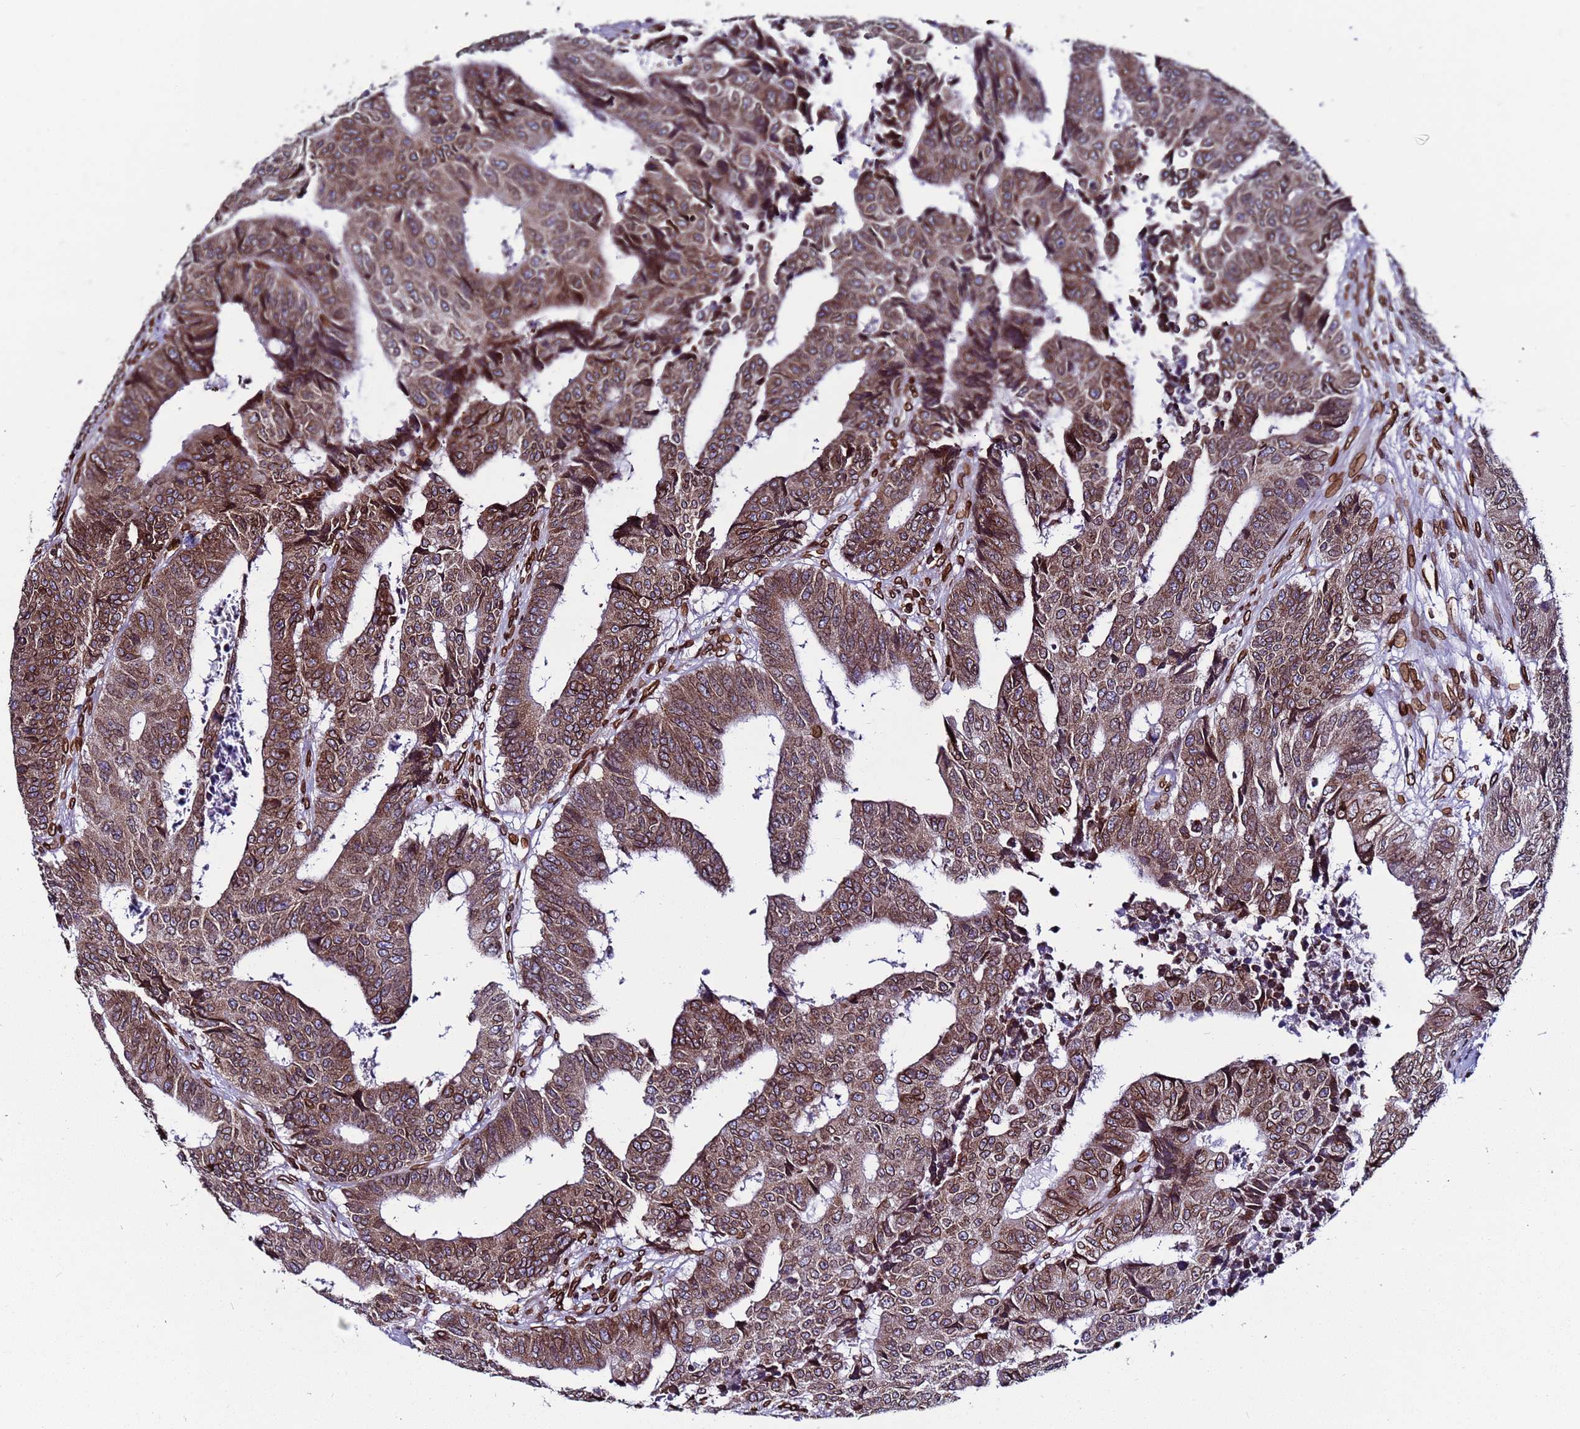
{"staining": {"intensity": "moderate", "quantity": ">75%", "location": "cytoplasmic/membranous,nuclear"}, "tissue": "colorectal cancer", "cell_type": "Tumor cells", "image_type": "cancer", "snomed": [{"axis": "morphology", "description": "Adenocarcinoma, NOS"}, {"axis": "topography", "description": "Rectum"}], "caption": "Adenocarcinoma (colorectal) stained for a protein displays moderate cytoplasmic/membranous and nuclear positivity in tumor cells.", "gene": "TOR1AIP1", "patient": {"sex": "male", "age": 84}}